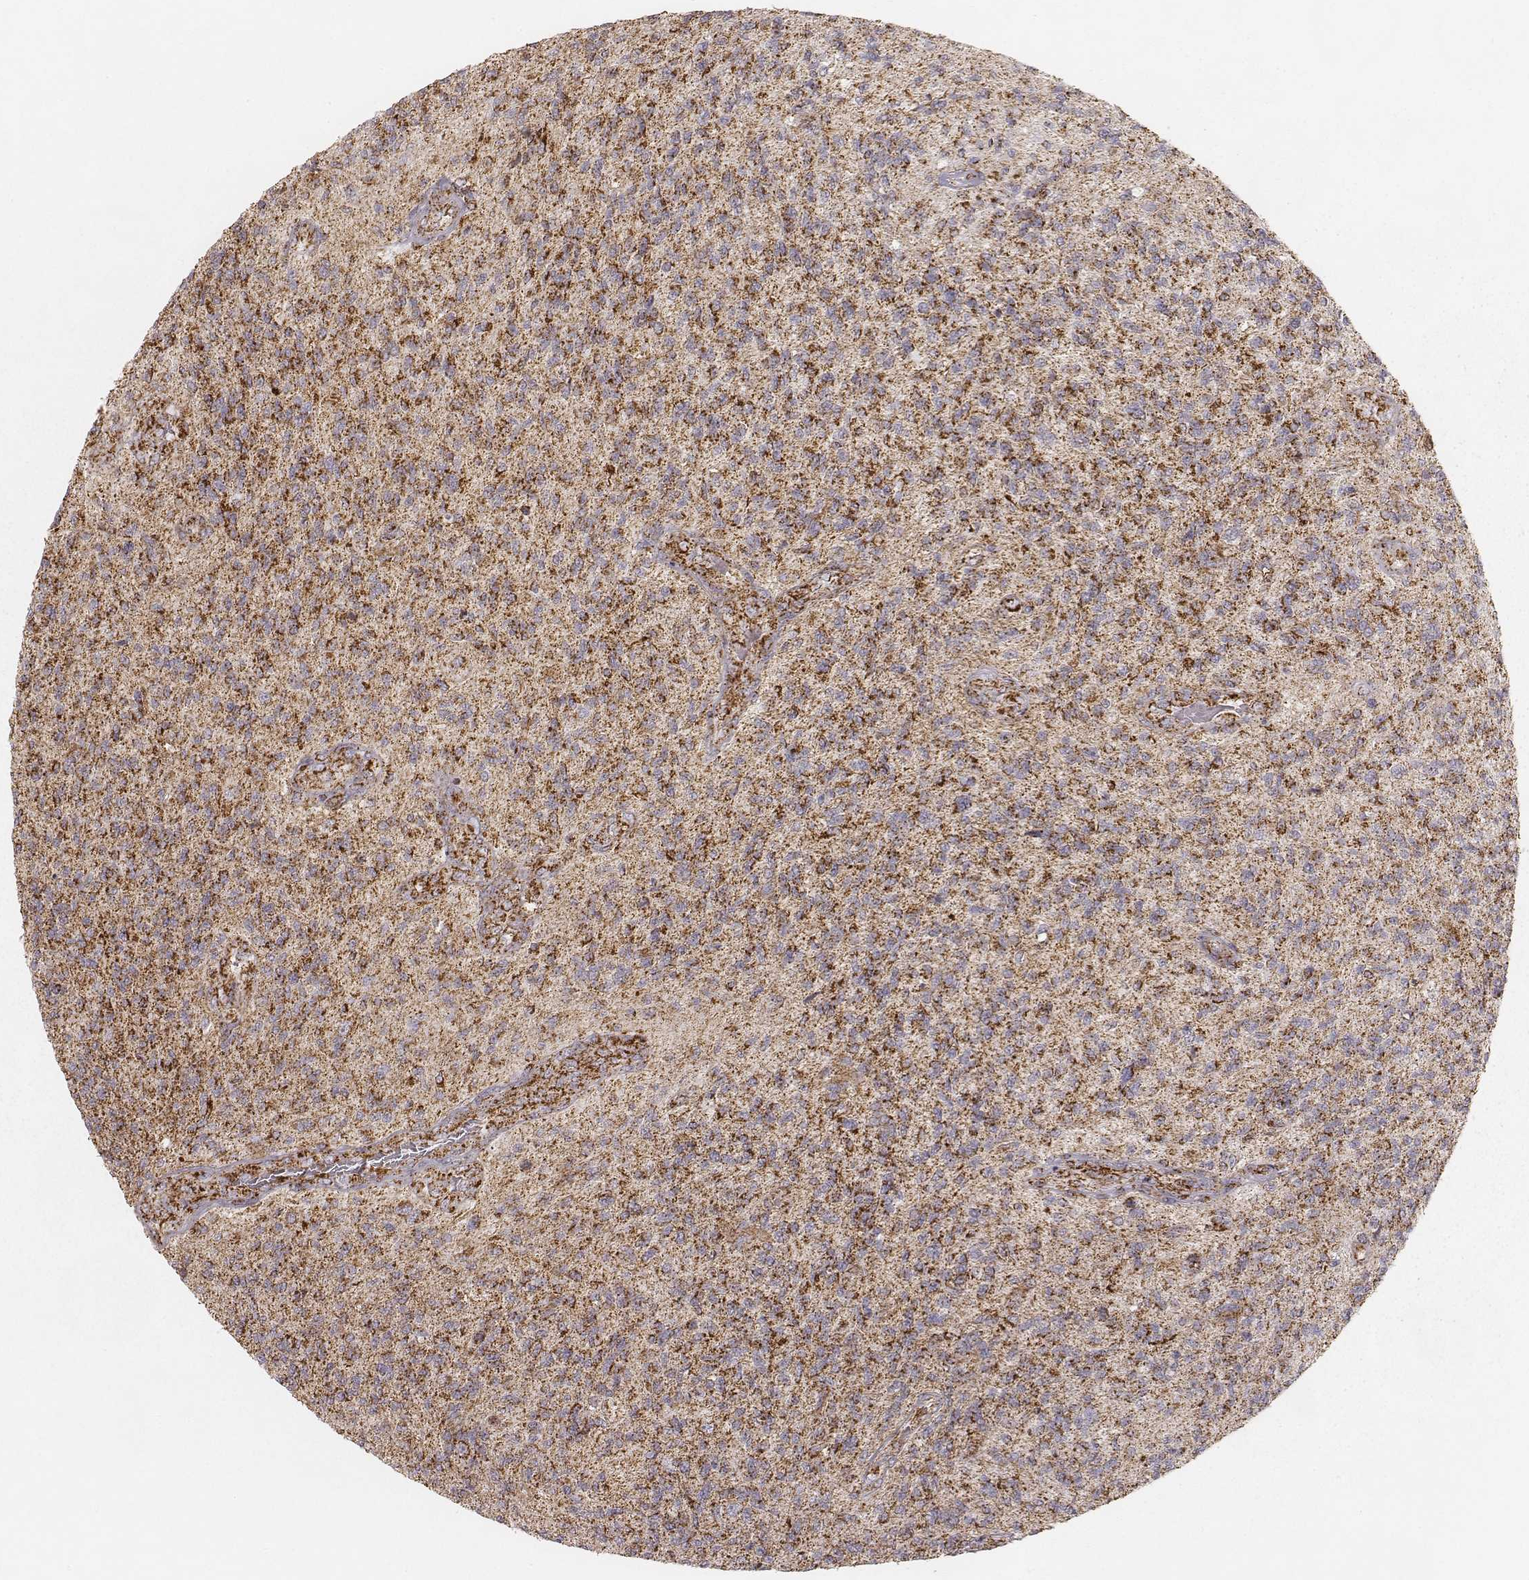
{"staining": {"intensity": "strong", "quantity": ">75%", "location": "cytoplasmic/membranous"}, "tissue": "glioma", "cell_type": "Tumor cells", "image_type": "cancer", "snomed": [{"axis": "morphology", "description": "Glioma, malignant, High grade"}, {"axis": "topography", "description": "Brain"}], "caption": "A high amount of strong cytoplasmic/membranous staining is appreciated in about >75% of tumor cells in glioma tissue.", "gene": "CS", "patient": {"sex": "male", "age": 56}}